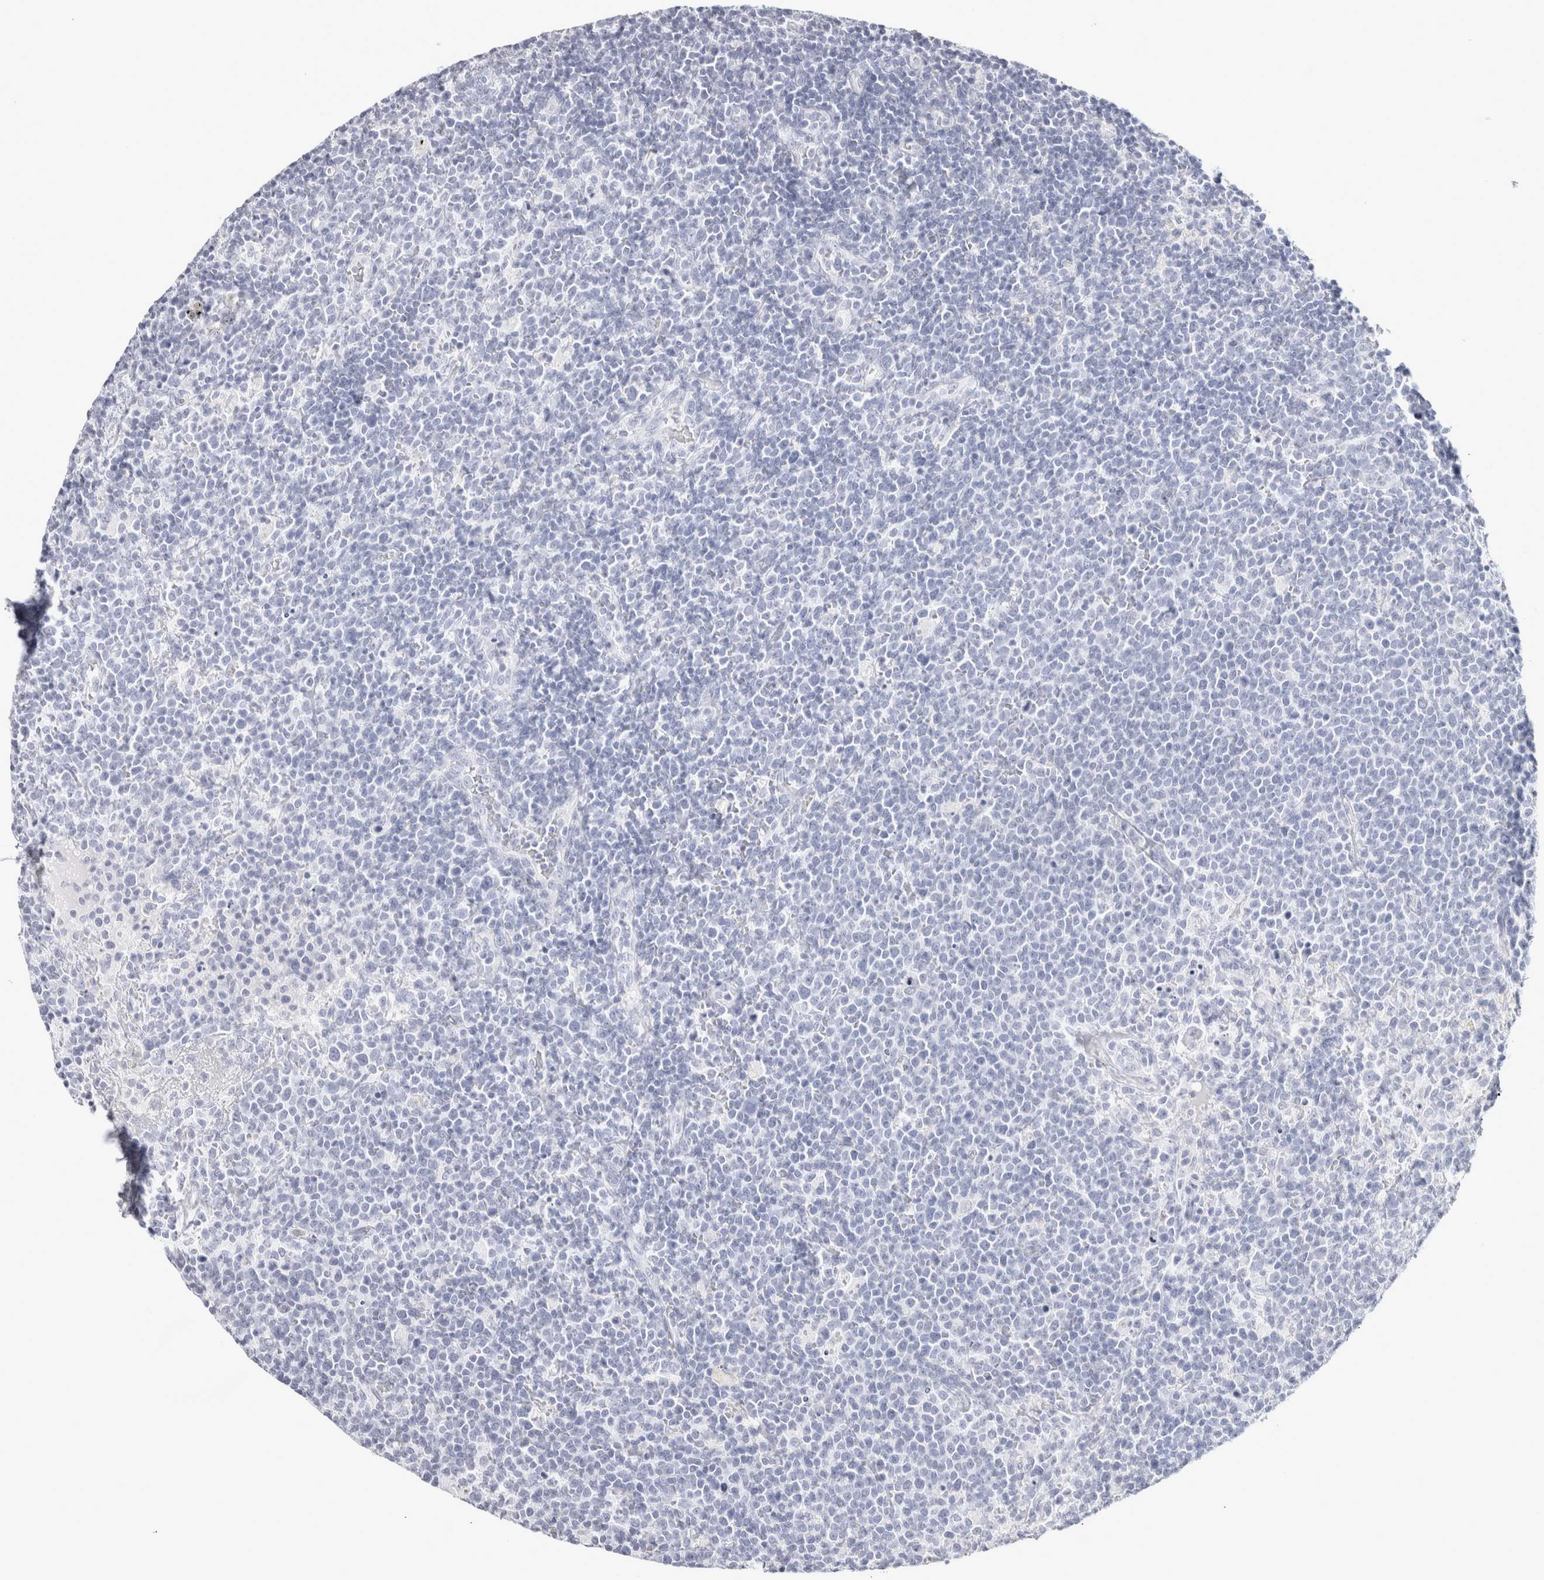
{"staining": {"intensity": "negative", "quantity": "none", "location": "none"}, "tissue": "lymphoma", "cell_type": "Tumor cells", "image_type": "cancer", "snomed": [{"axis": "morphology", "description": "Malignant lymphoma, non-Hodgkin's type, High grade"}, {"axis": "topography", "description": "Lymph node"}], "caption": "Tumor cells show no significant expression in lymphoma.", "gene": "GARIN1A", "patient": {"sex": "male", "age": 61}}